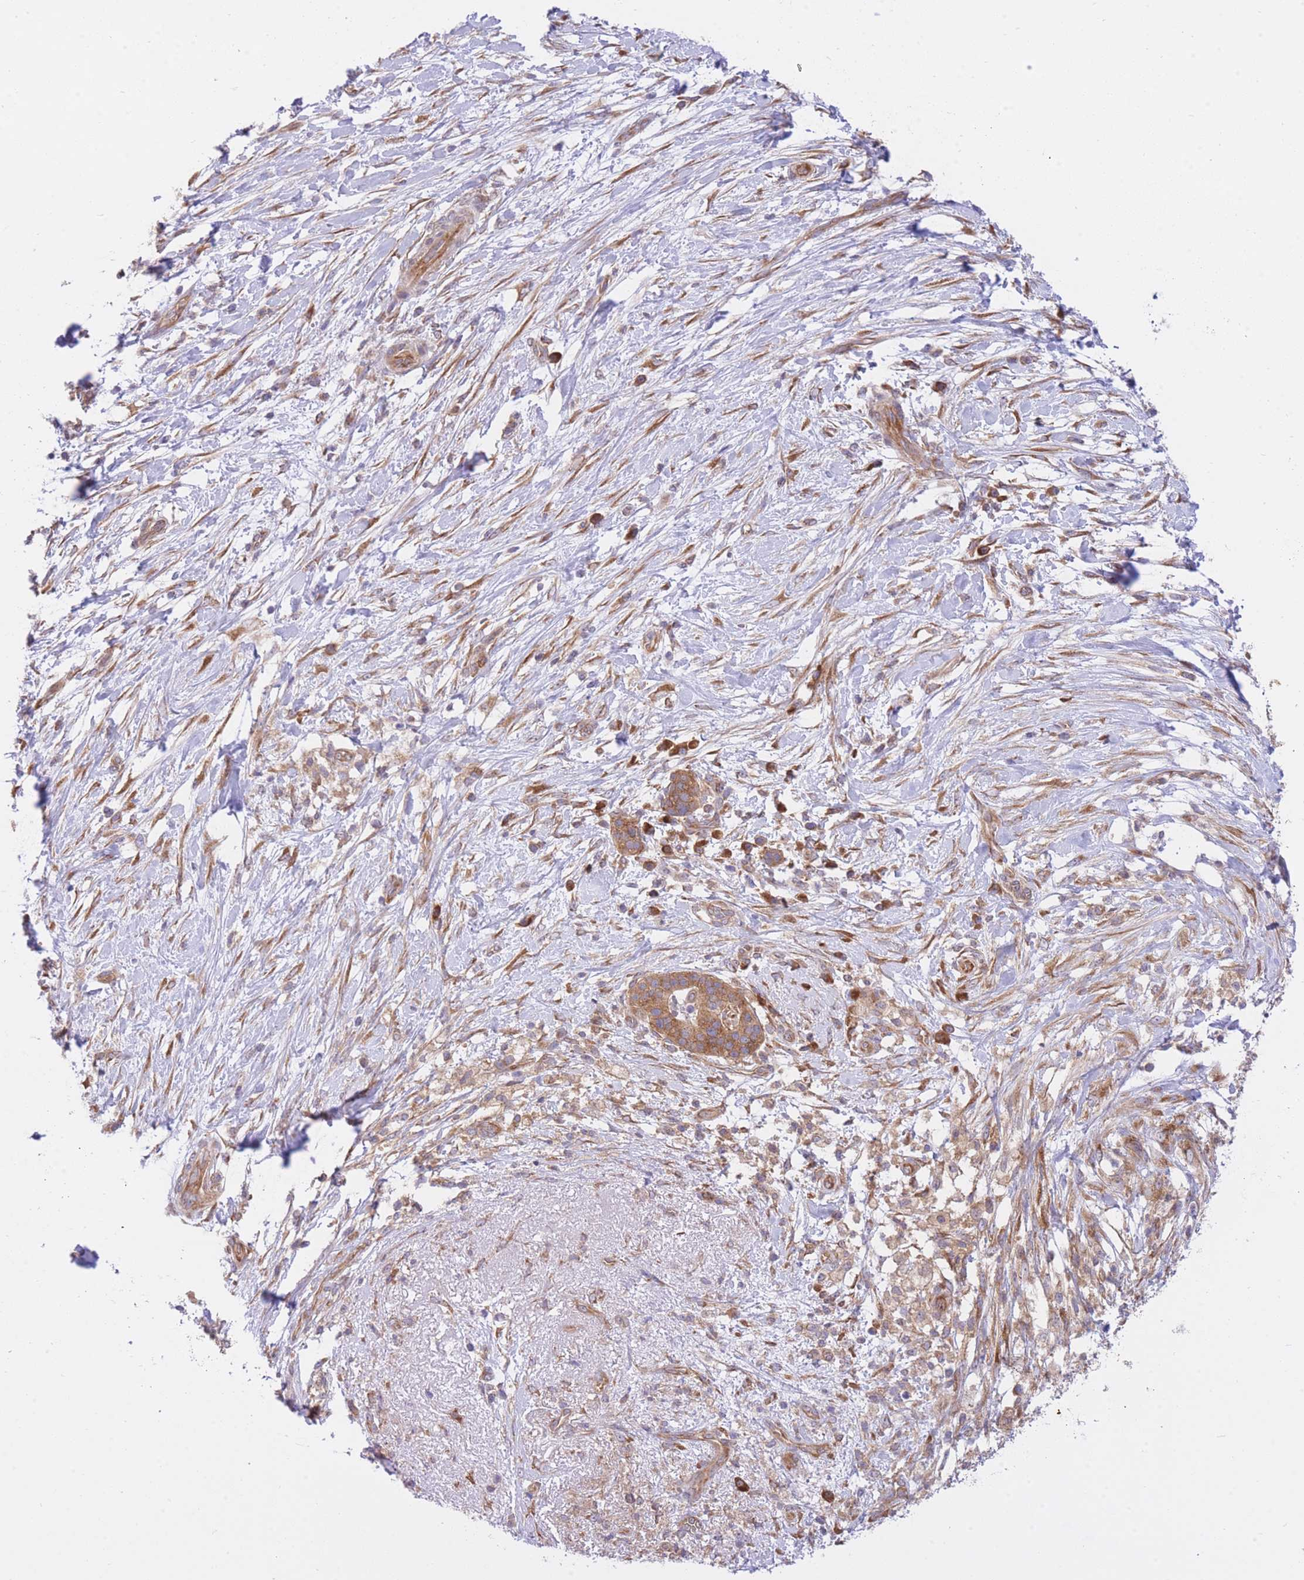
{"staining": {"intensity": "strong", "quantity": ">75%", "location": "cytoplasmic/membranous"}, "tissue": "pancreatic cancer", "cell_type": "Tumor cells", "image_type": "cancer", "snomed": [{"axis": "morphology", "description": "Adenocarcinoma, NOS"}, {"axis": "topography", "description": "Pancreas"}], "caption": "Human pancreatic cancer stained for a protein (brown) demonstrates strong cytoplasmic/membranous positive positivity in about >75% of tumor cells.", "gene": "EIF2B2", "patient": {"sex": "female", "age": 72}}